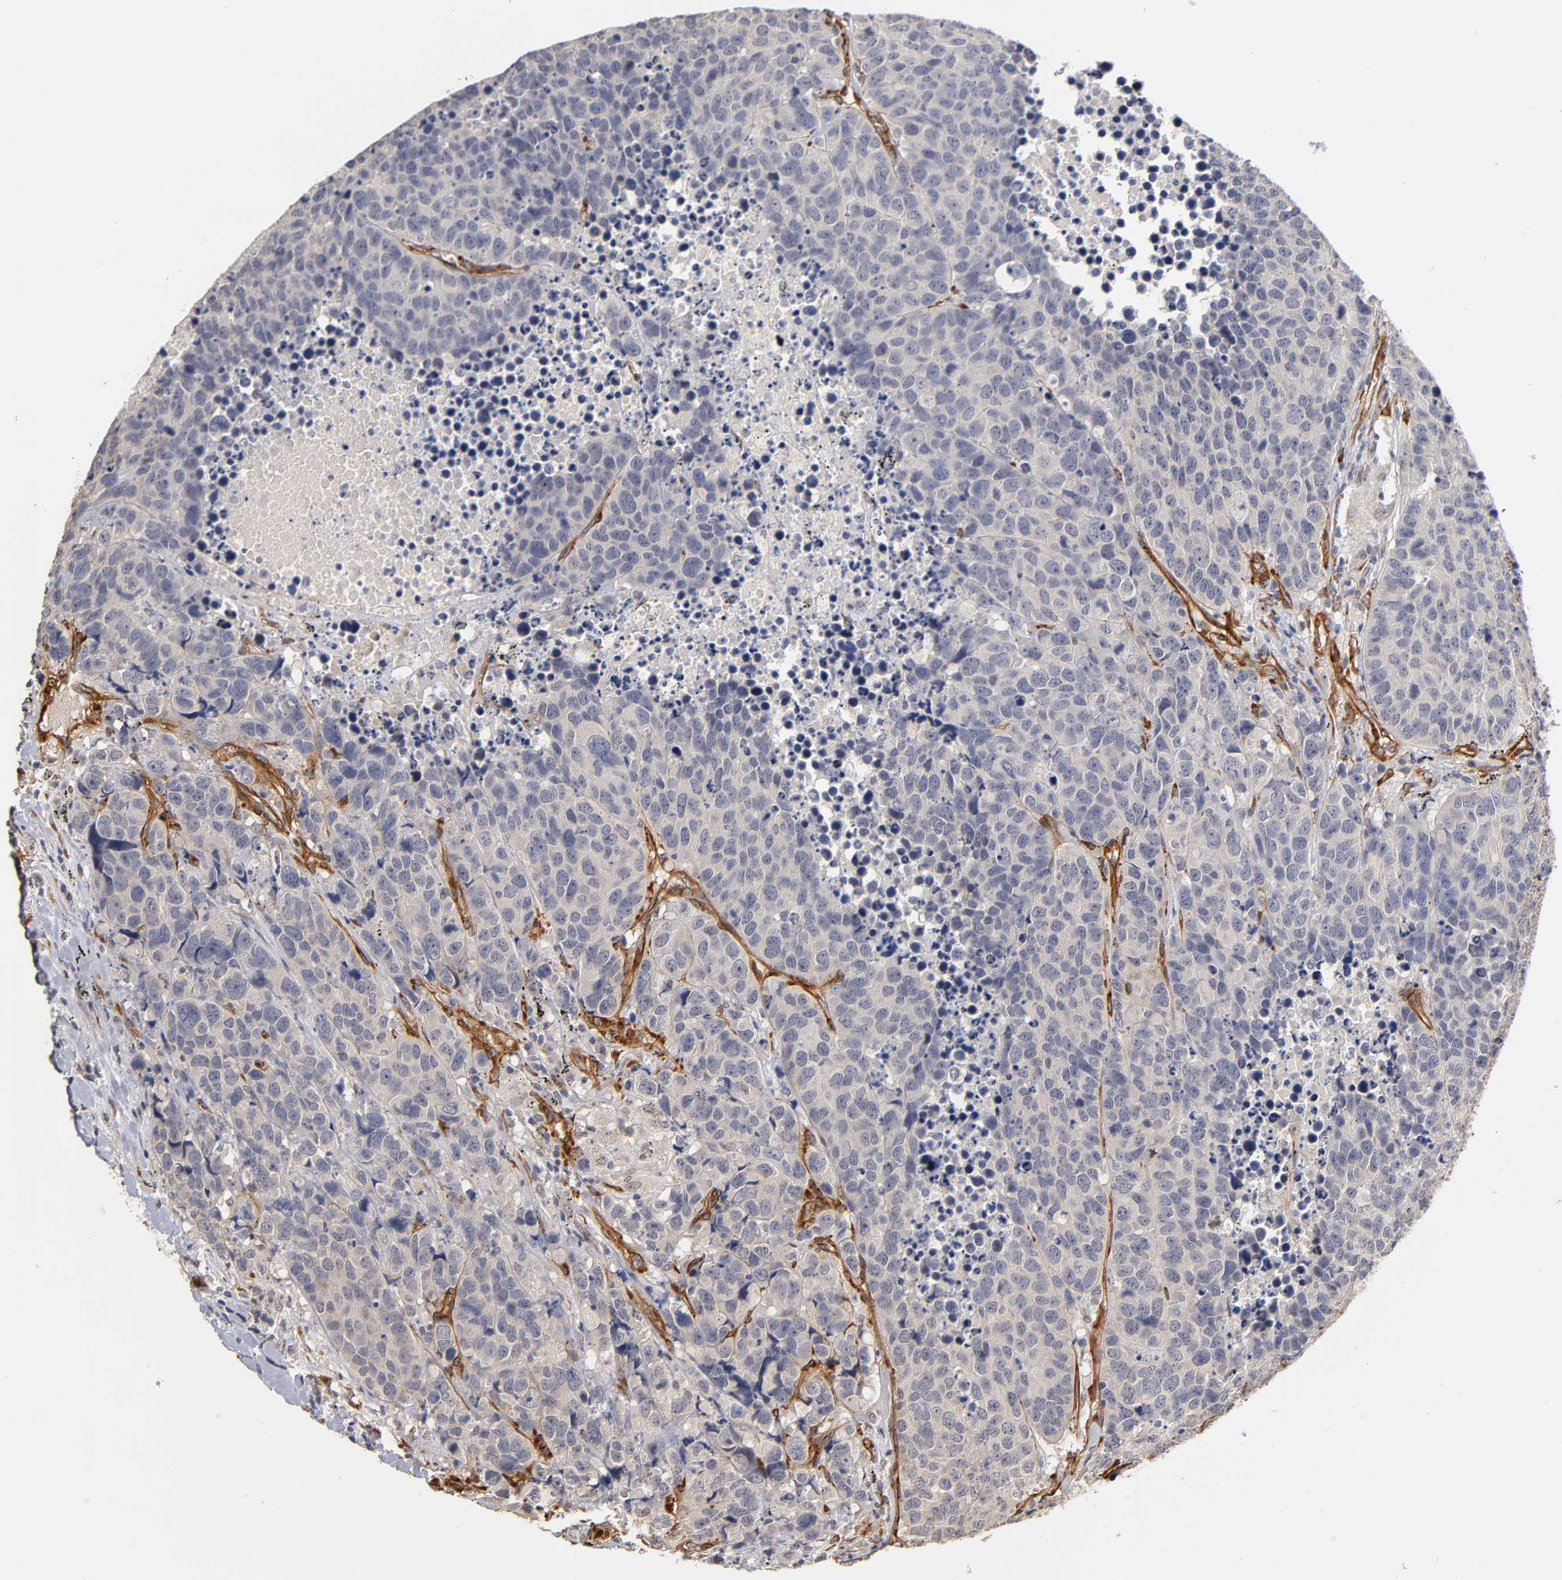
{"staining": {"intensity": "negative", "quantity": "none", "location": "none"}, "tissue": "carcinoid", "cell_type": "Tumor cells", "image_type": "cancer", "snomed": [{"axis": "morphology", "description": "Carcinoid, malignant, NOS"}, {"axis": "topography", "description": "Lung"}], "caption": "There is no significant expression in tumor cells of malignant carcinoid.", "gene": "LAMB1", "patient": {"sex": "male", "age": 60}}